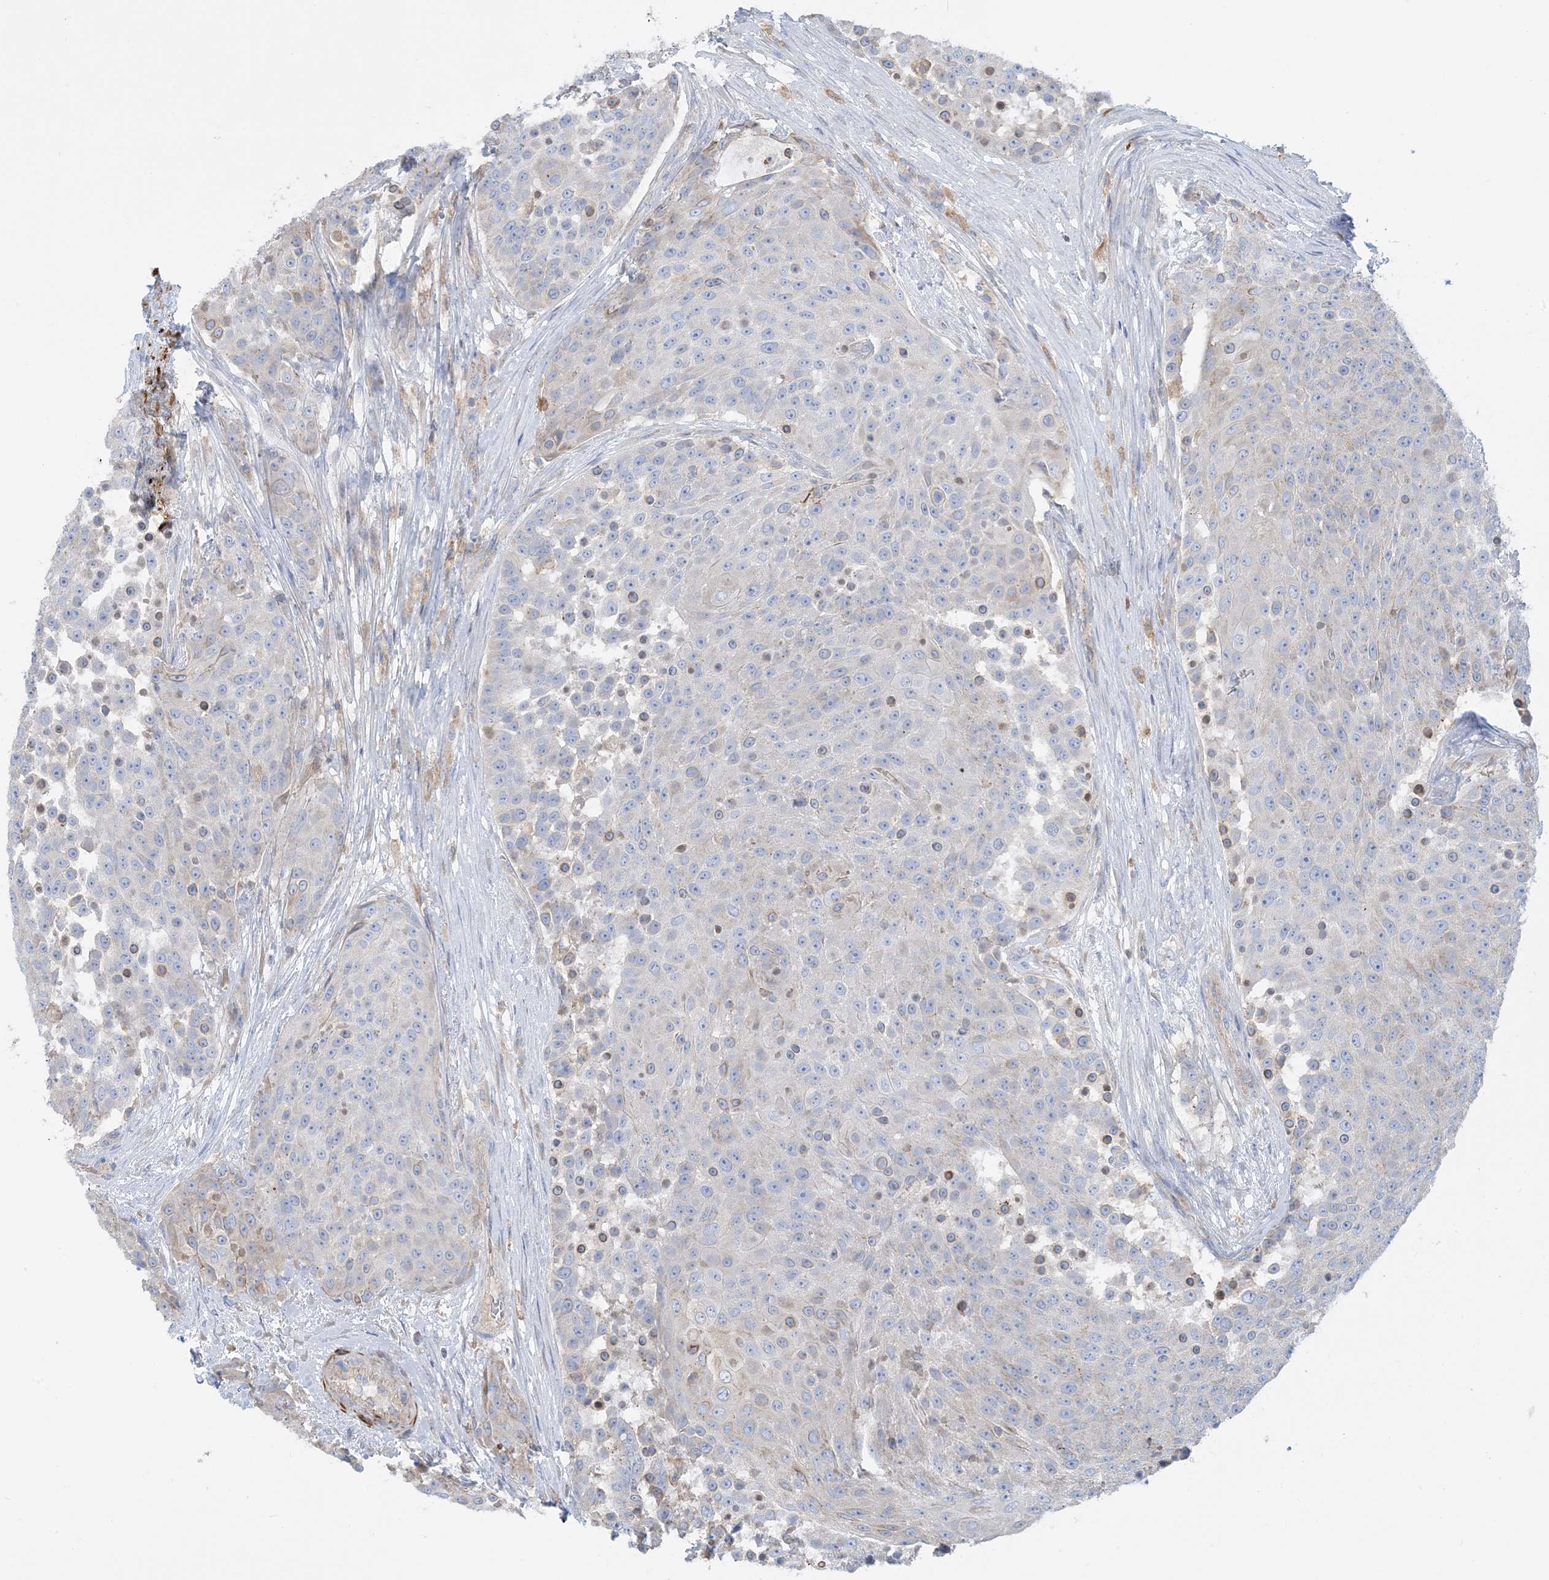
{"staining": {"intensity": "weak", "quantity": "<25%", "location": "cytoplasmic/membranous"}, "tissue": "urothelial cancer", "cell_type": "Tumor cells", "image_type": "cancer", "snomed": [{"axis": "morphology", "description": "Urothelial carcinoma, High grade"}, {"axis": "topography", "description": "Urinary bladder"}], "caption": "Immunohistochemistry (IHC) image of neoplastic tissue: human high-grade urothelial carcinoma stained with DAB (3,3'-diaminobenzidine) displays no significant protein staining in tumor cells.", "gene": "CALHM5", "patient": {"sex": "female", "age": 63}}